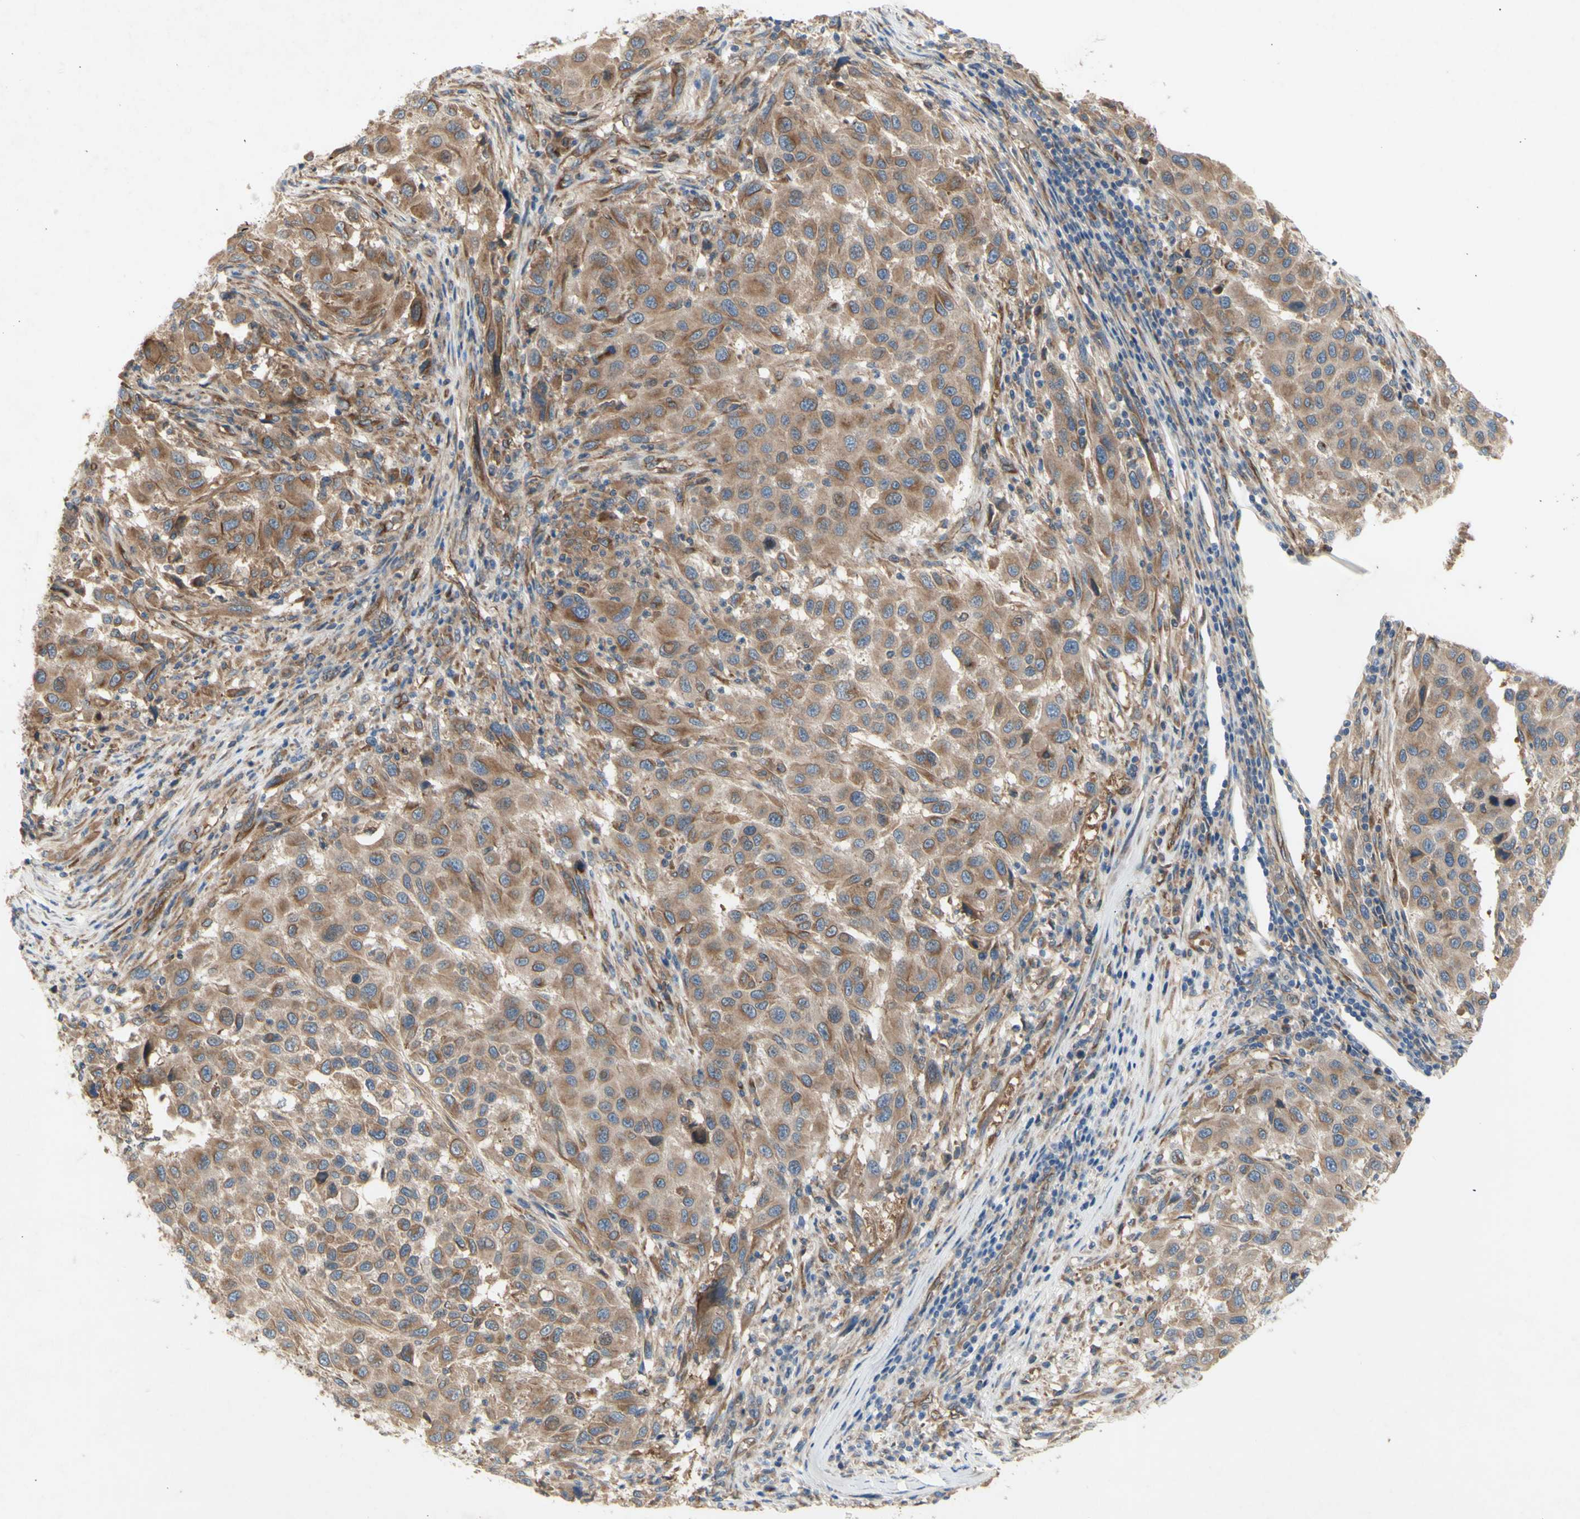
{"staining": {"intensity": "moderate", "quantity": ">75%", "location": "cytoplasmic/membranous"}, "tissue": "melanoma", "cell_type": "Tumor cells", "image_type": "cancer", "snomed": [{"axis": "morphology", "description": "Malignant melanoma, Metastatic site"}, {"axis": "topography", "description": "Lymph node"}], "caption": "About >75% of tumor cells in human melanoma display moderate cytoplasmic/membranous protein expression as visualized by brown immunohistochemical staining.", "gene": "KLC1", "patient": {"sex": "male", "age": 61}}